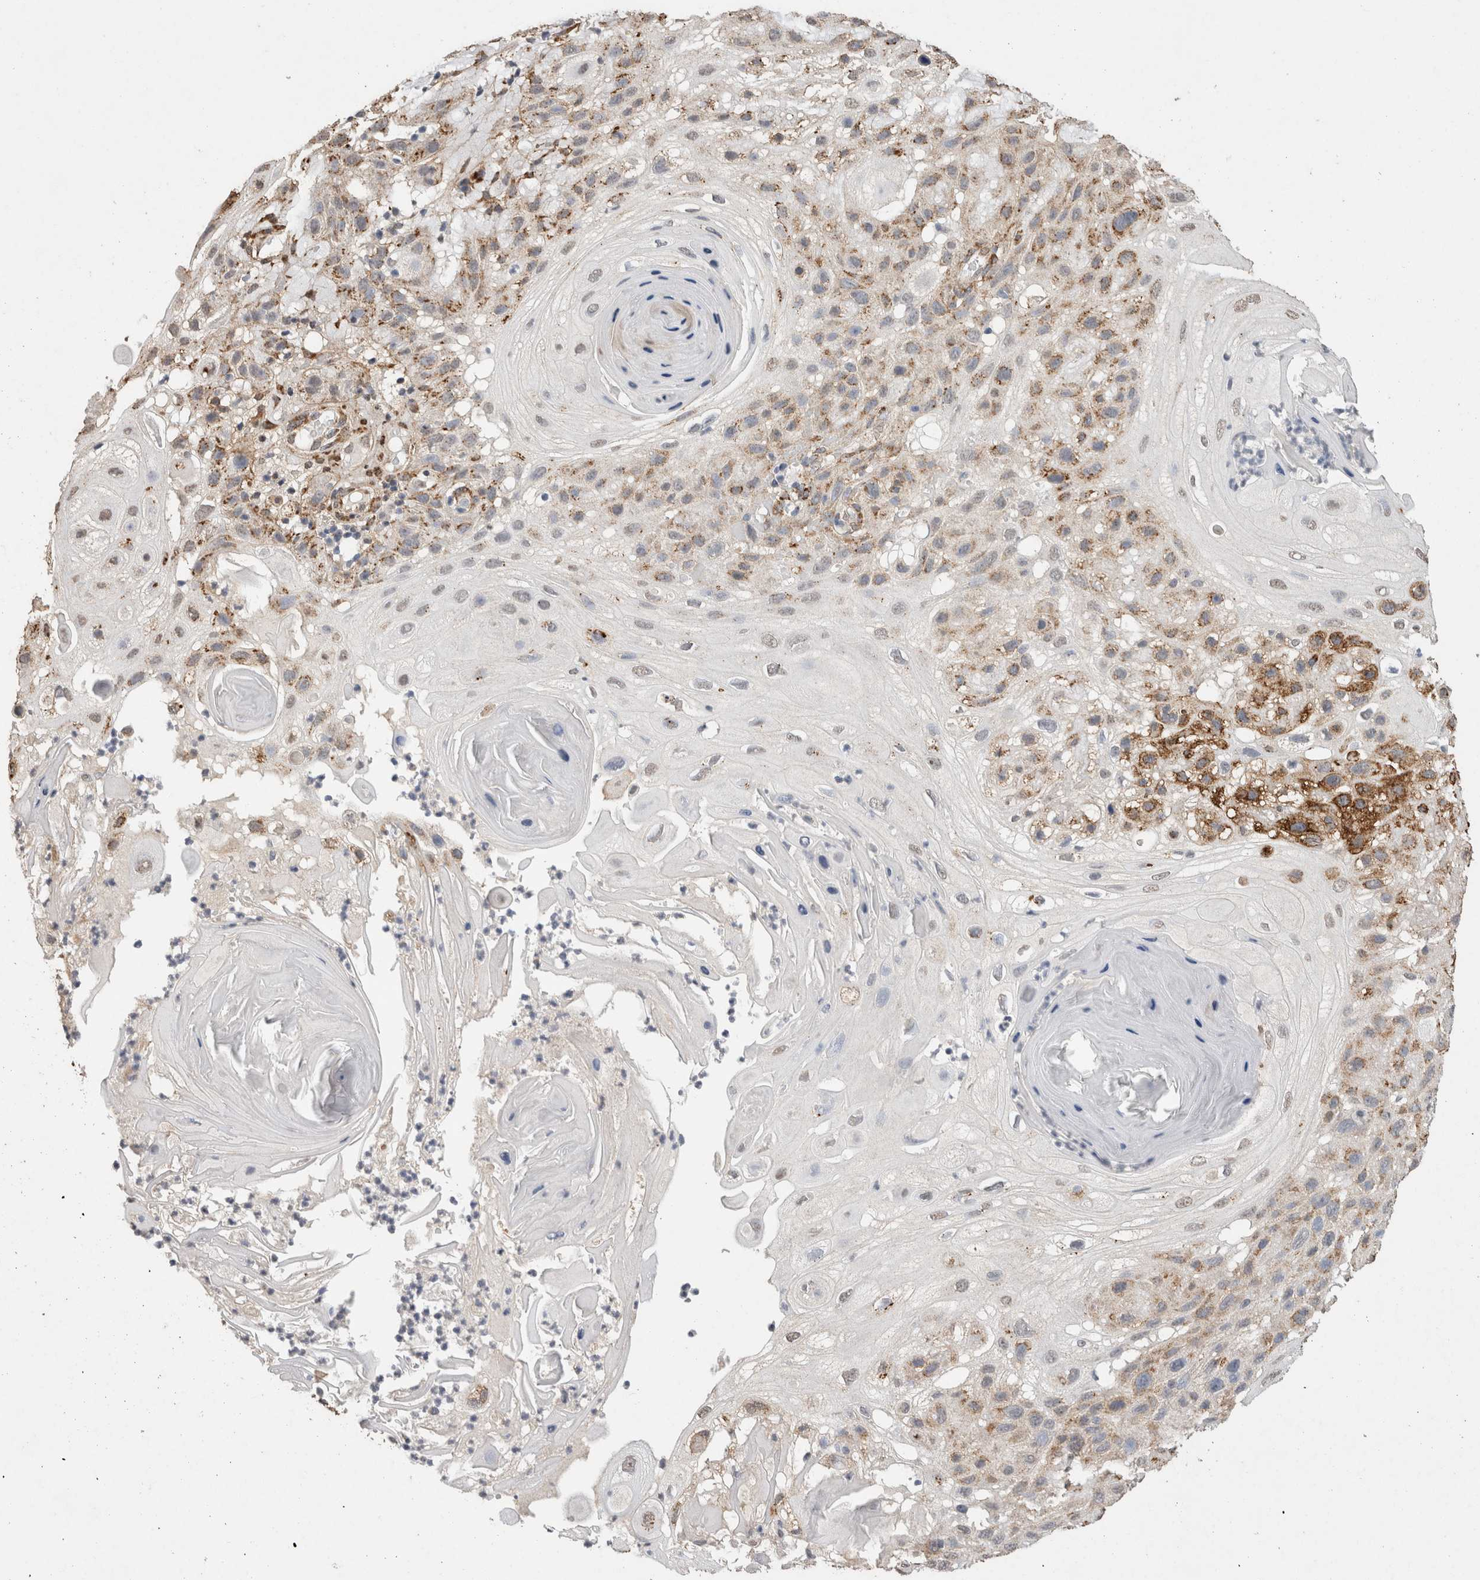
{"staining": {"intensity": "moderate", "quantity": "25%-75%", "location": "cytoplasmic/membranous"}, "tissue": "skin cancer", "cell_type": "Tumor cells", "image_type": "cancer", "snomed": [{"axis": "morphology", "description": "Normal tissue, NOS"}, {"axis": "morphology", "description": "Squamous cell carcinoma, NOS"}, {"axis": "topography", "description": "Skin"}], "caption": "A brown stain shows moderate cytoplasmic/membranous expression of a protein in human skin cancer tumor cells.", "gene": "C1QTNF5", "patient": {"sex": "female", "age": 96}}